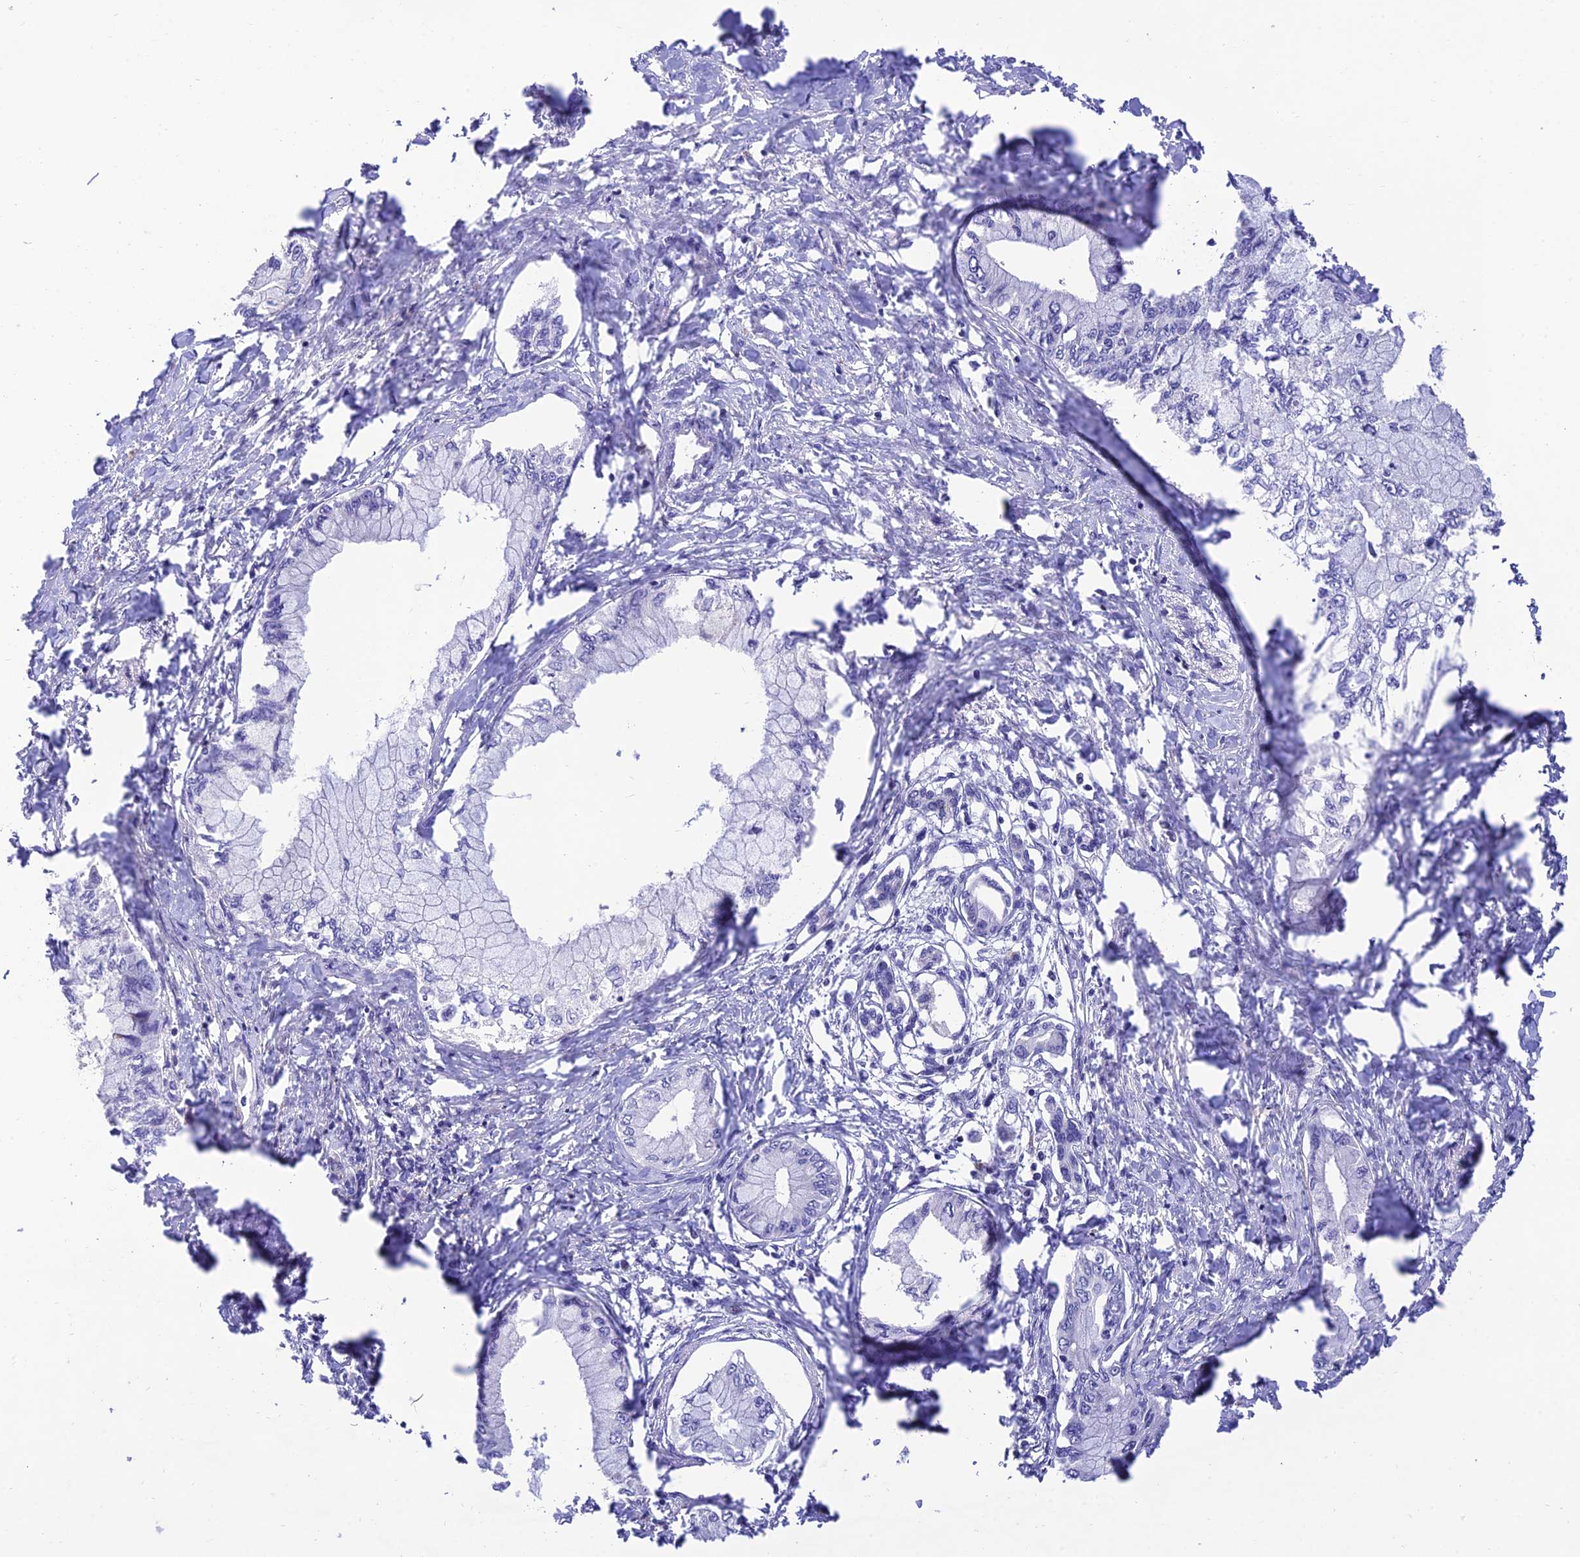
{"staining": {"intensity": "negative", "quantity": "none", "location": "none"}, "tissue": "pancreatic cancer", "cell_type": "Tumor cells", "image_type": "cancer", "snomed": [{"axis": "morphology", "description": "Adenocarcinoma, NOS"}, {"axis": "topography", "description": "Pancreas"}], "caption": "Immunohistochemistry (IHC) histopathology image of pancreatic cancer stained for a protein (brown), which reveals no expression in tumor cells.", "gene": "KBTBD7", "patient": {"sex": "male", "age": 48}}